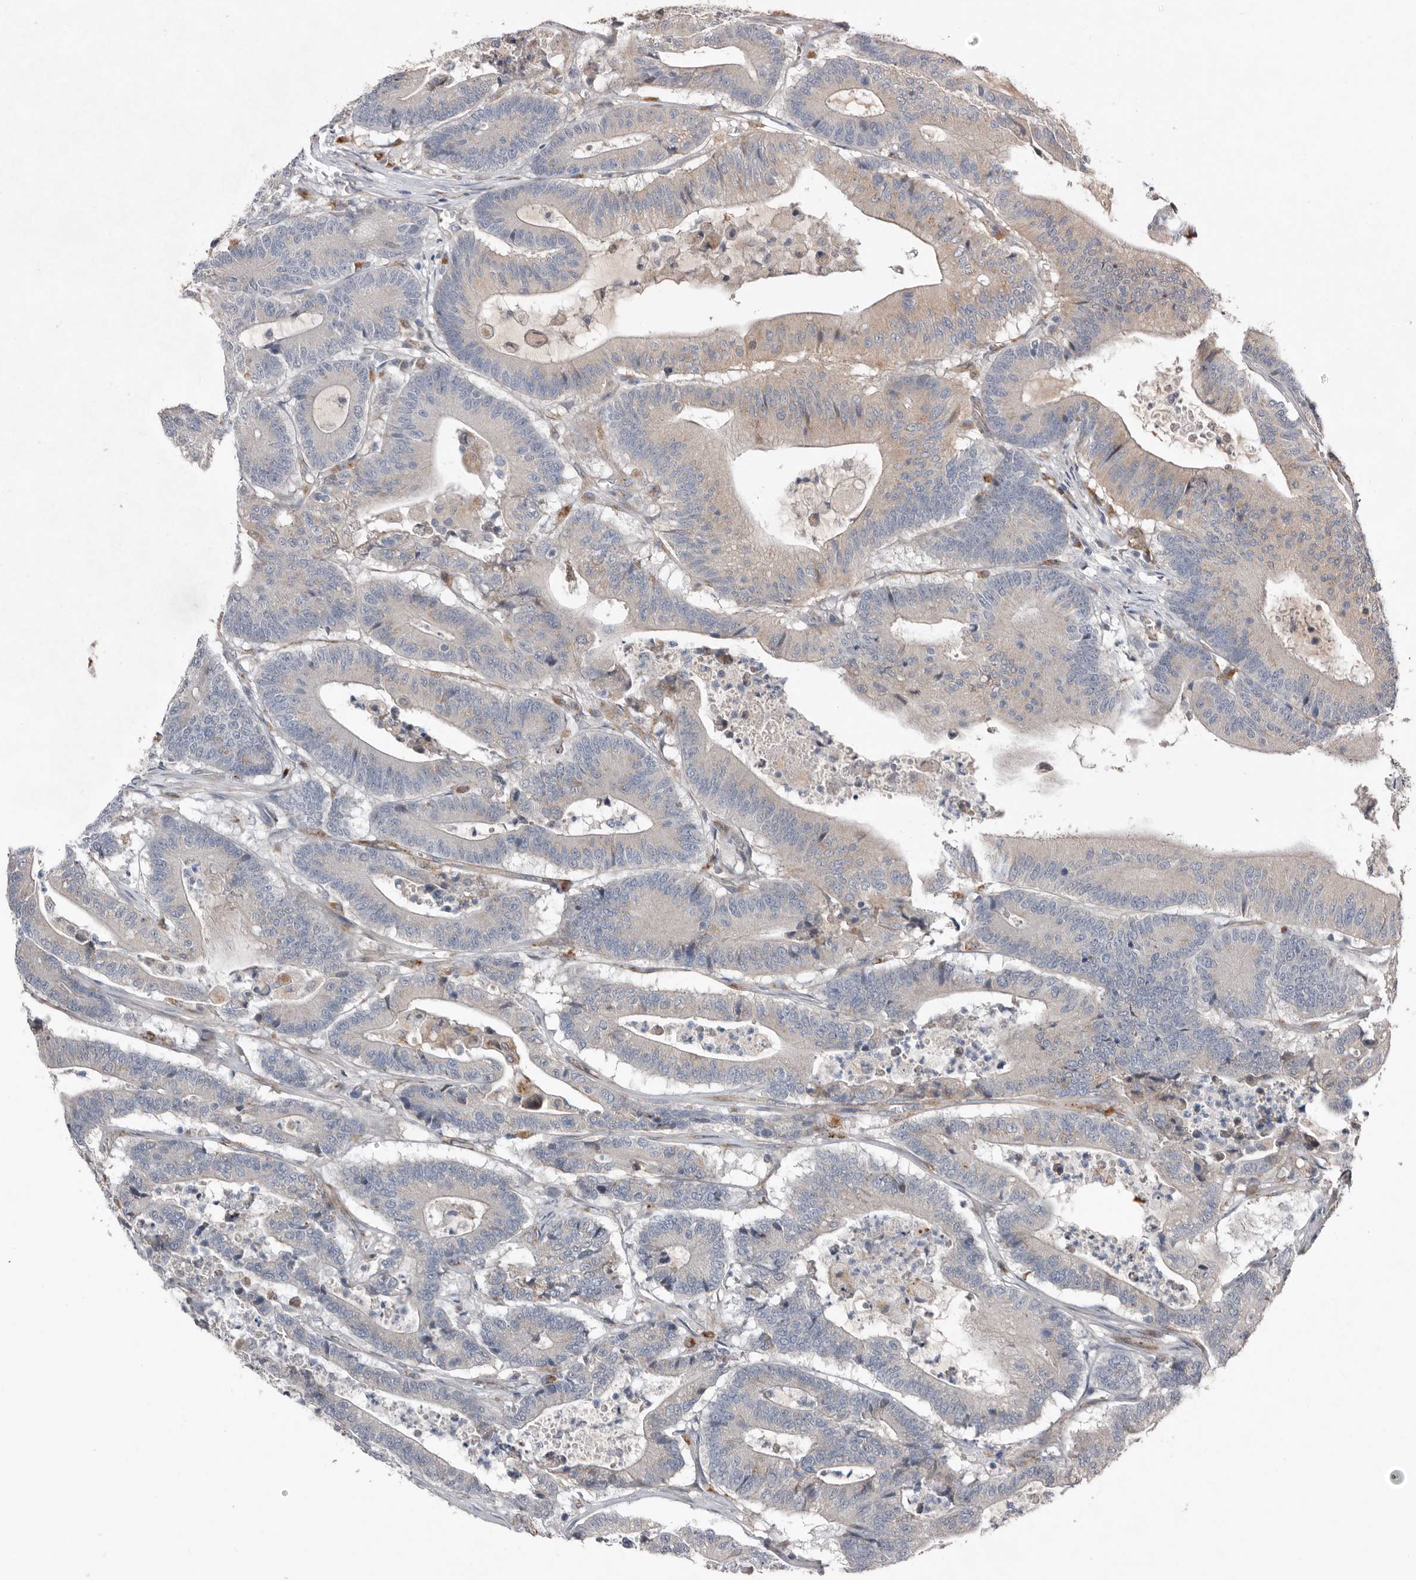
{"staining": {"intensity": "weak", "quantity": "<25%", "location": "cytoplasmic/membranous"}, "tissue": "colorectal cancer", "cell_type": "Tumor cells", "image_type": "cancer", "snomed": [{"axis": "morphology", "description": "Adenocarcinoma, NOS"}, {"axis": "topography", "description": "Colon"}], "caption": "Human adenocarcinoma (colorectal) stained for a protein using IHC exhibits no positivity in tumor cells.", "gene": "RANBP17", "patient": {"sex": "female", "age": 84}}